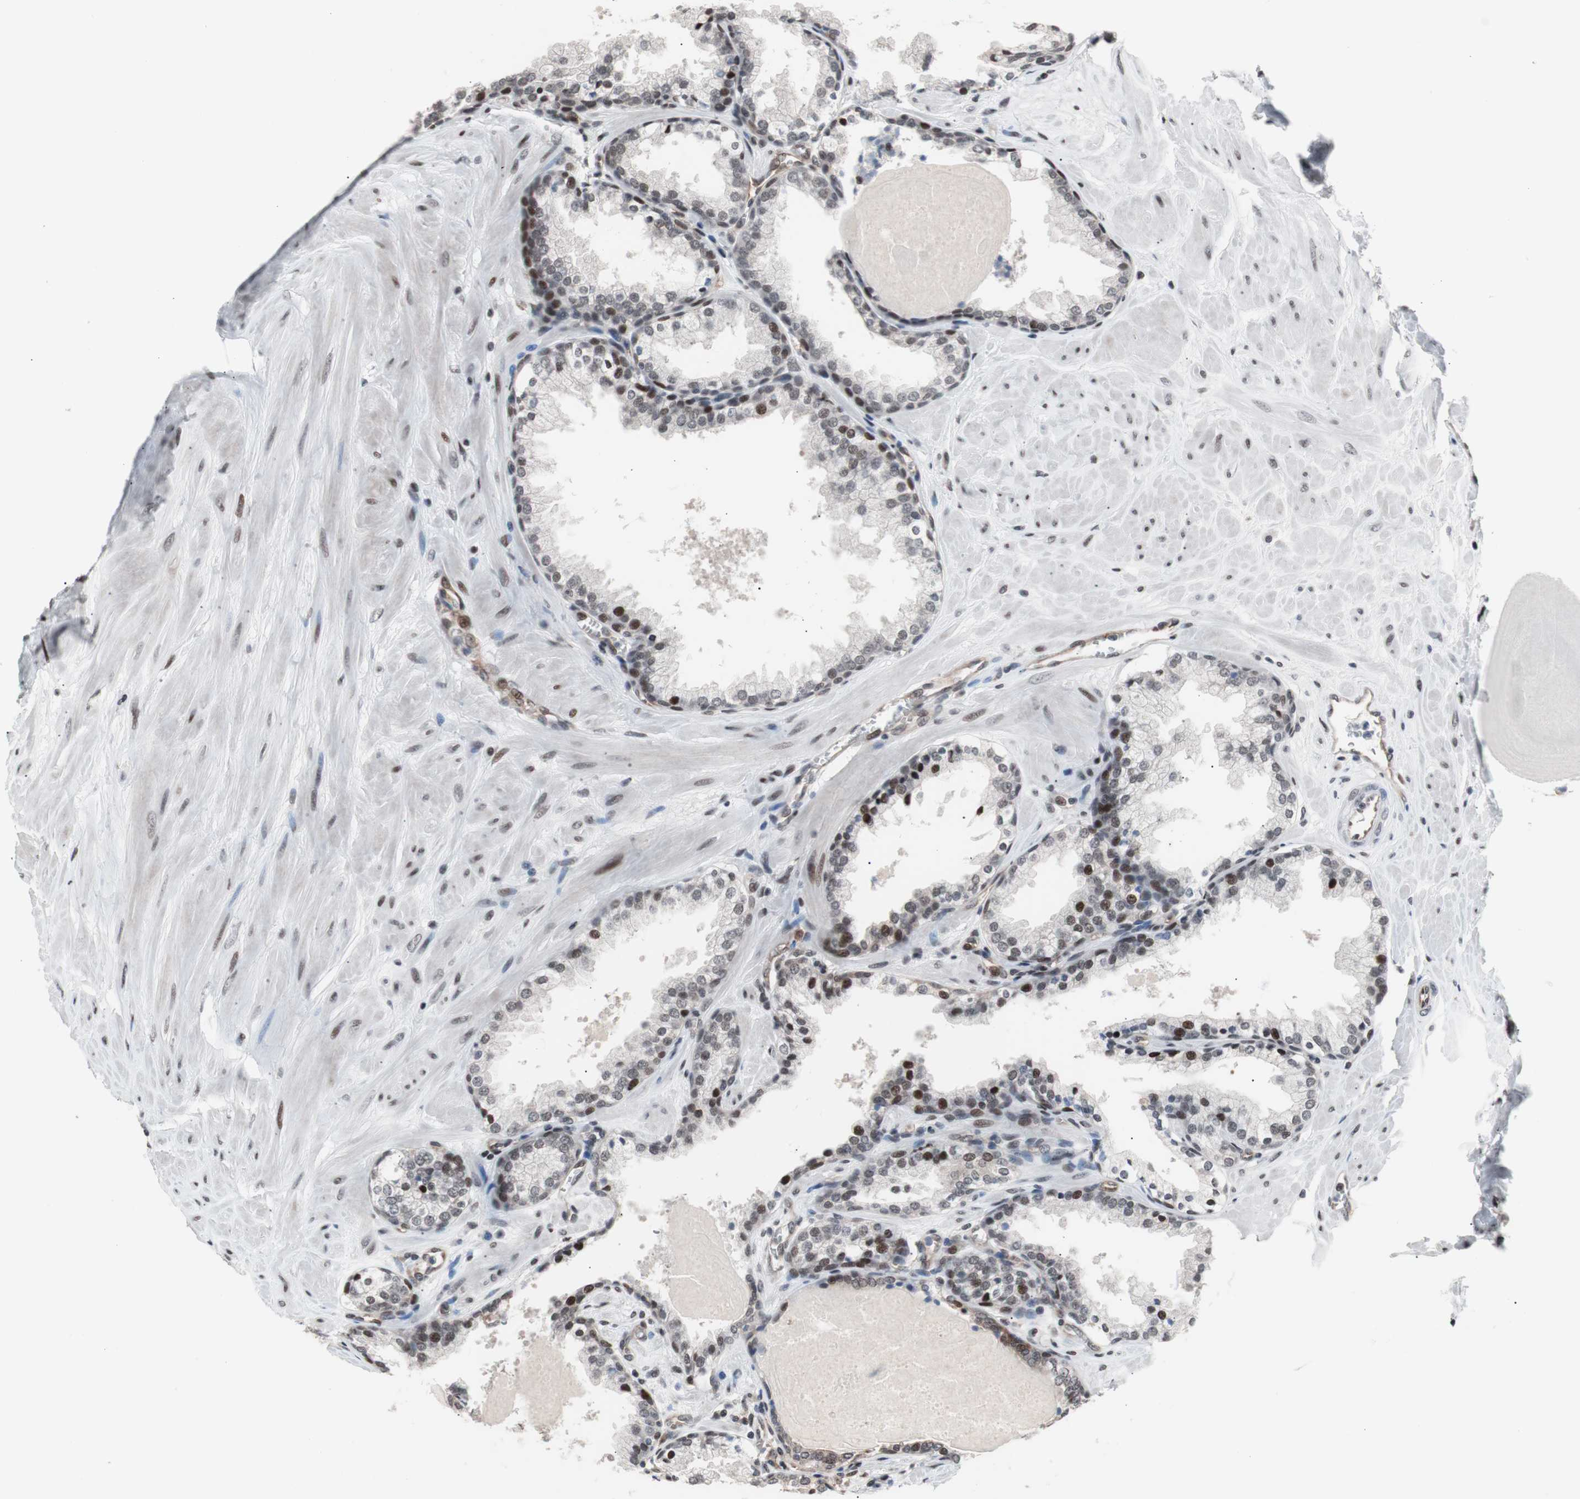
{"staining": {"intensity": "moderate", "quantity": "<25%", "location": "nuclear"}, "tissue": "prostate", "cell_type": "Glandular cells", "image_type": "normal", "snomed": [{"axis": "morphology", "description": "Normal tissue, NOS"}, {"axis": "topography", "description": "Prostate"}], "caption": "Protein expression analysis of unremarkable human prostate reveals moderate nuclear expression in about <25% of glandular cells. (DAB IHC with brightfield microscopy, high magnification).", "gene": "POGZ", "patient": {"sex": "male", "age": 51}}